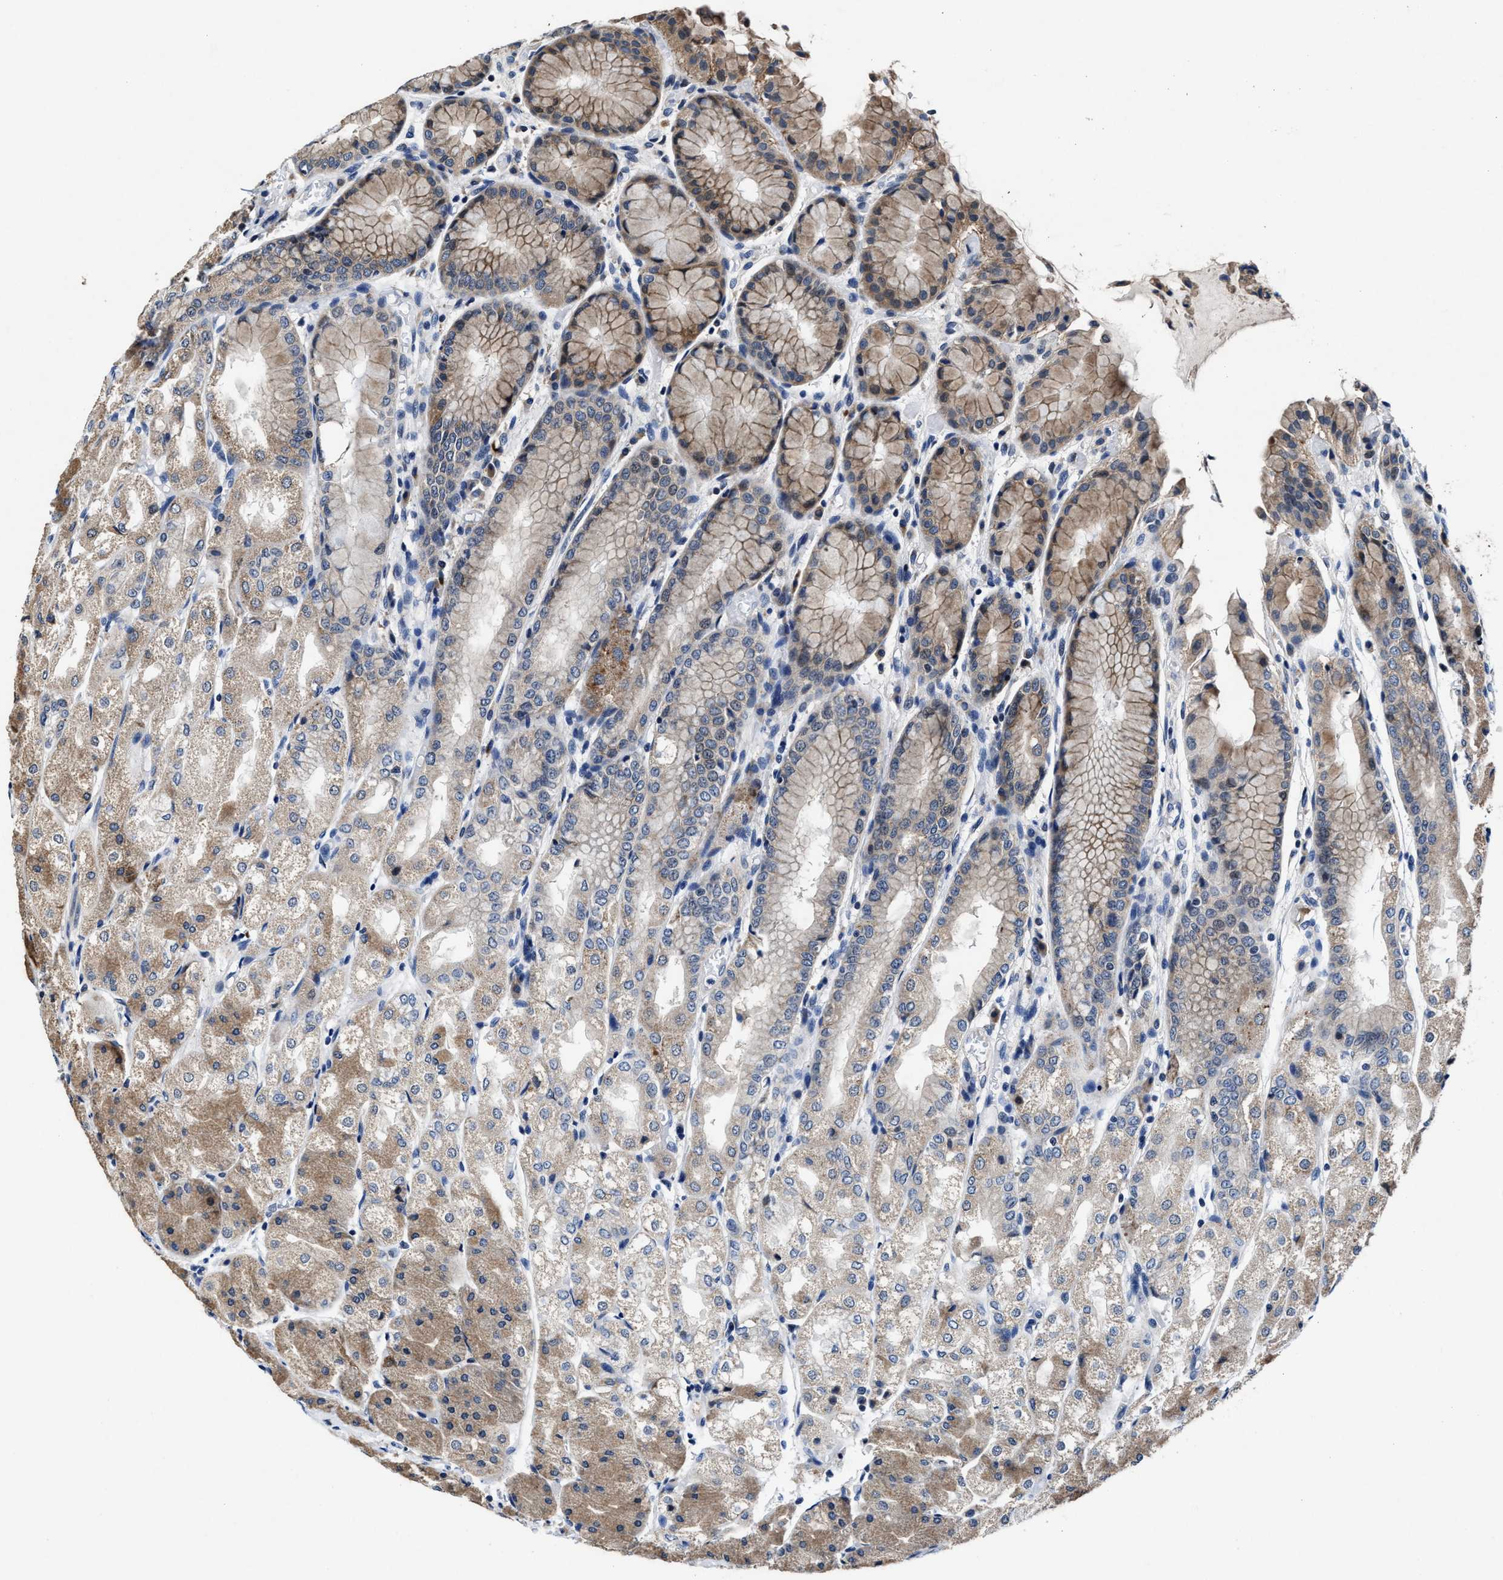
{"staining": {"intensity": "moderate", "quantity": ">75%", "location": "cytoplasmic/membranous"}, "tissue": "stomach", "cell_type": "Glandular cells", "image_type": "normal", "snomed": [{"axis": "morphology", "description": "Normal tissue, NOS"}, {"axis": "topography", "description": "Stomach, upper"}], "caption": "This image shows immunohistochemistry staining of benign human stomach, with medium moderate cytoplasmic/membranous expression in about >75% of glandular cells.", "gene": "TMEM53", "patient": {"sex": "male", "age": 72}}